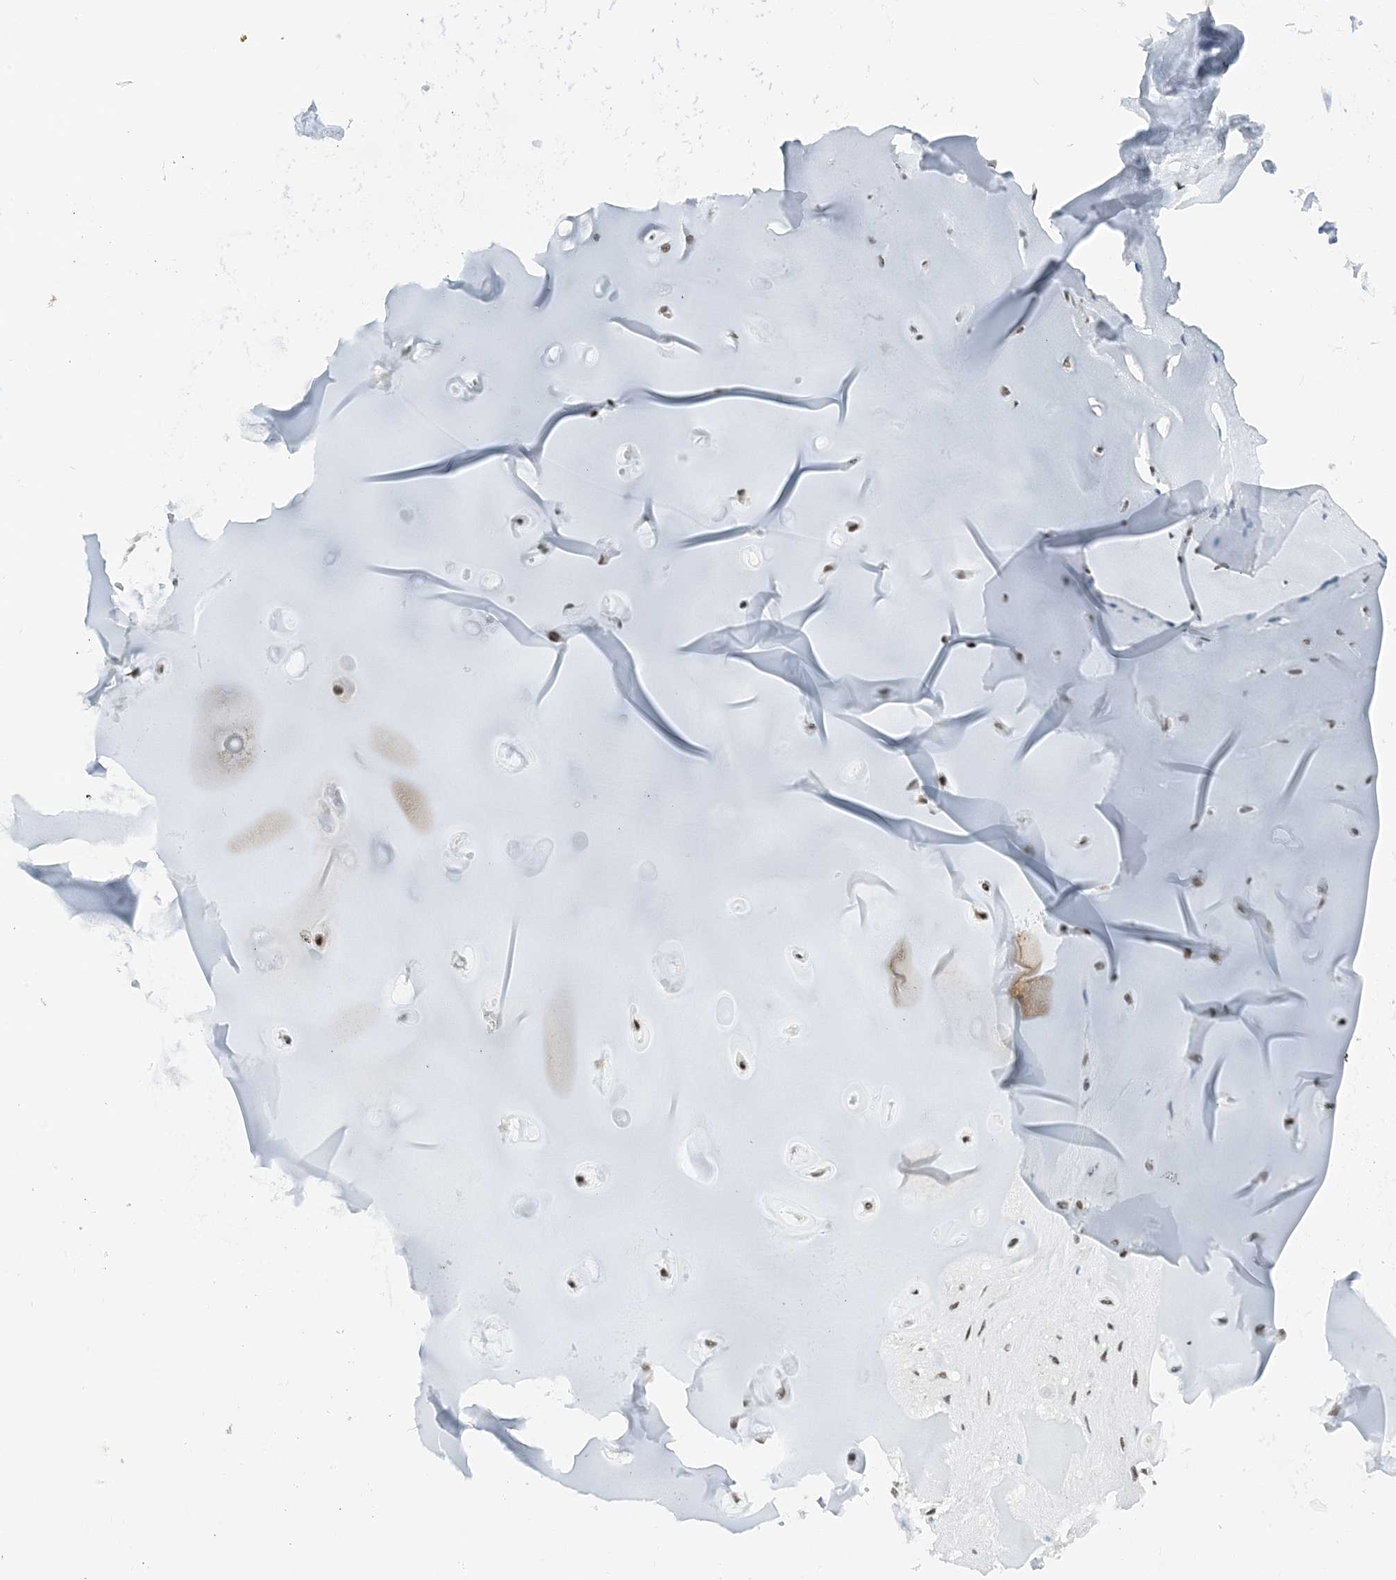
{"staining": {"intensity": "moderate", "quantity": ">75%", "location": "nuclear"}, "tissue": "adipose tissue", "cell_type": "Adipocytes", "image_type": "normal", "snomed": [{"axis": "morphology", "description": "Normal tissue, NOS"}, {"axis": "morphology", "description": "Basal cell carcinoma"}, {"axis": "topography", "description": "Cartilage tissue"}, {"axis": "topography", "description": "Nasopharynx"}, {"axis": "topography", "description": "Oral tissue"}], "caption": "Protein expression analysis of unremarkable adipose tissue shows moderate nuclear expression in about >75% of adipocytes. The staining was performed using DAB (3,3'-diaminobenzidine), with brown indicating positive protein expression. Nuclei are stained blue with hematoxylin.", "gene": "ZNF500", "patient": {"sex": "female", "age": 77}}